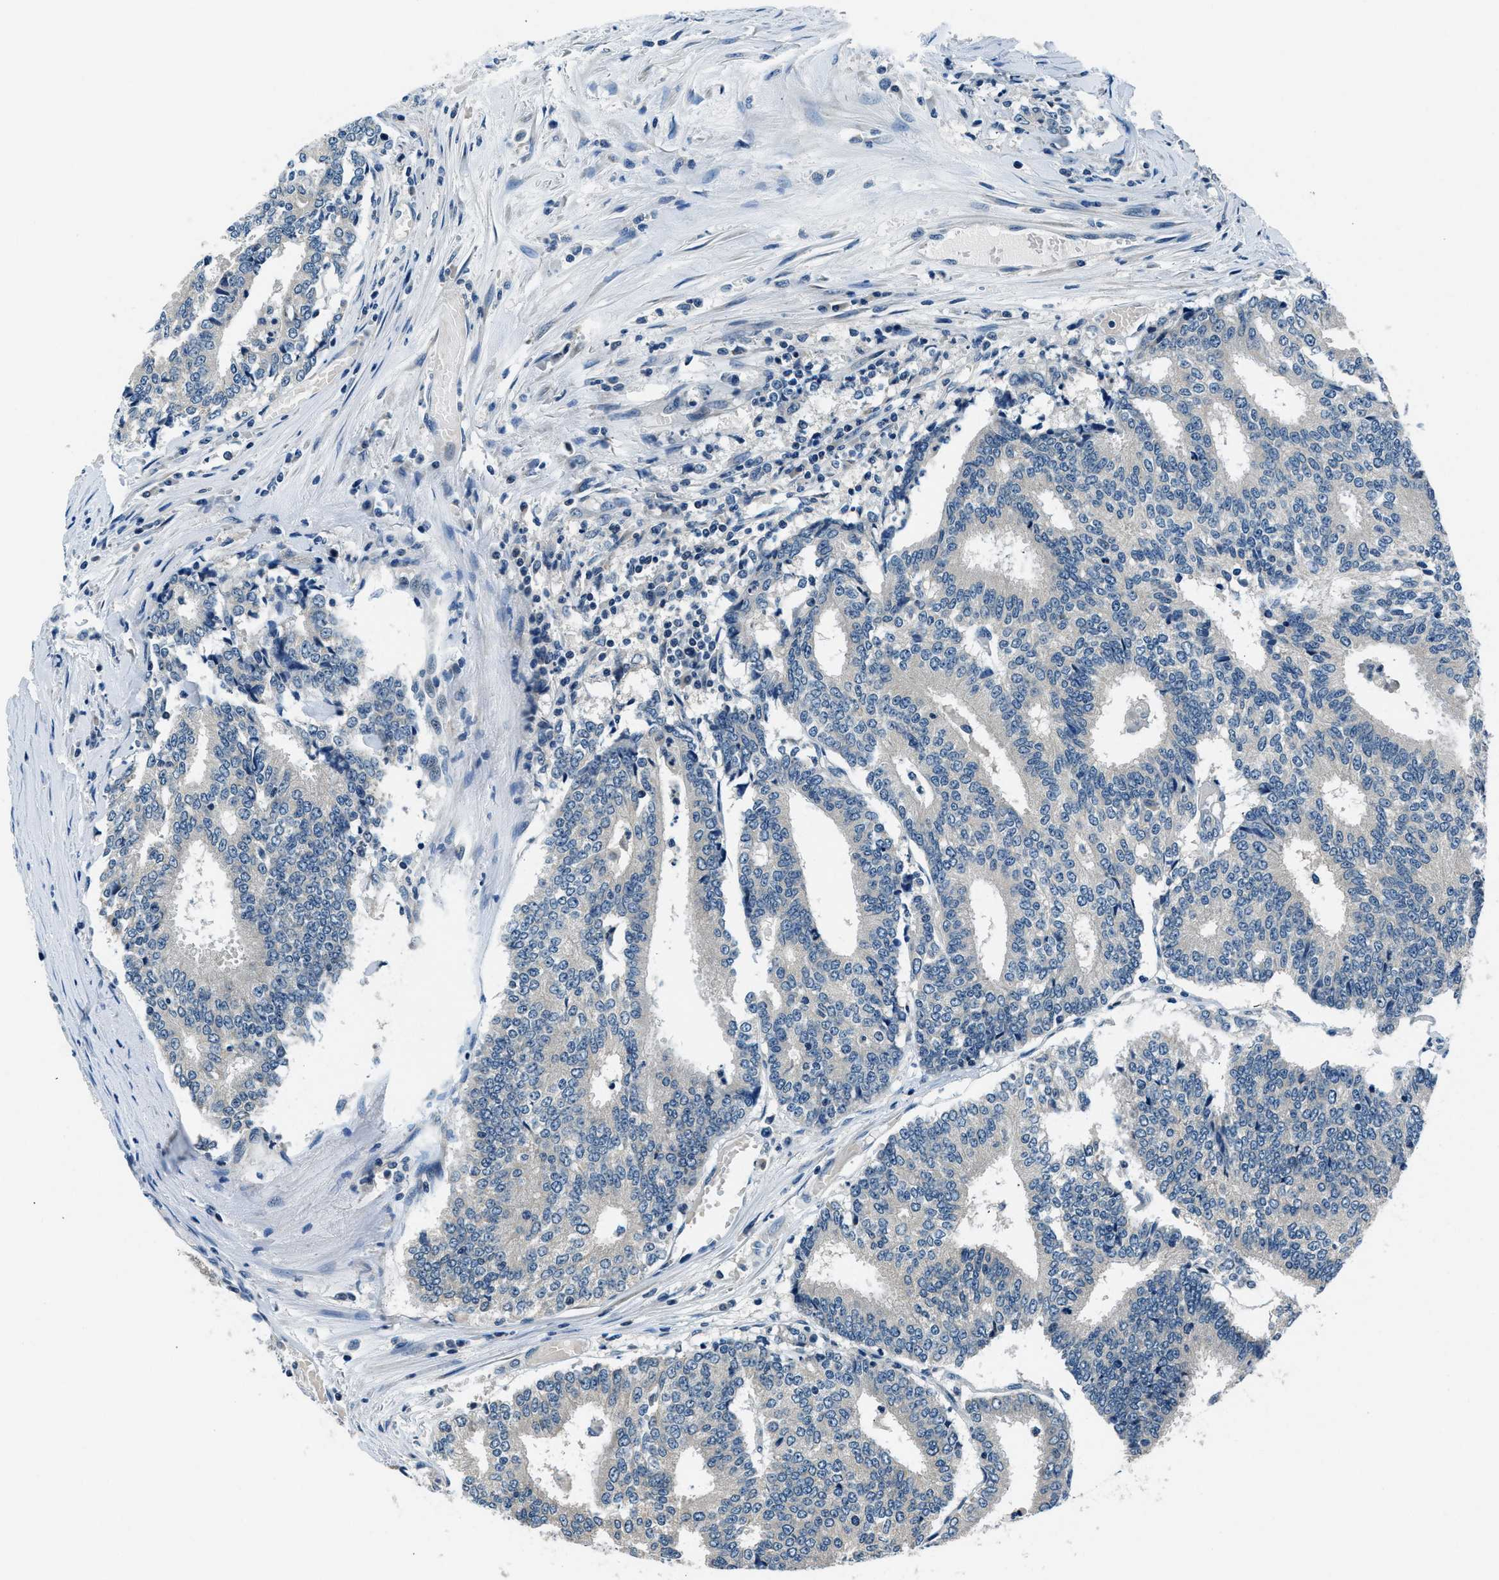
{"staining": {"intensity": "negative", "quantity": "none", "location": "none"}, "tissue": "prostate cancer", "cell_type": "Tumor cells", "image_type": "cancer", "snomed": [{"axis": "morphology", "description": "Normal tissue, NOS"}, {"axis": "morphology", "description": "Adenocarcinoma, High grade"}, {"axis": "topography", "description": "Prostate"}, {"axis": "topography", "description": "Seminal veicle"}], "caption": "Prostate high-grade adenocarcinoma was stained to show a protein in brown. There is no significant staining in tumor cells.", "gene": "NME8", "patient": {"sex": "male", "age": 55}}